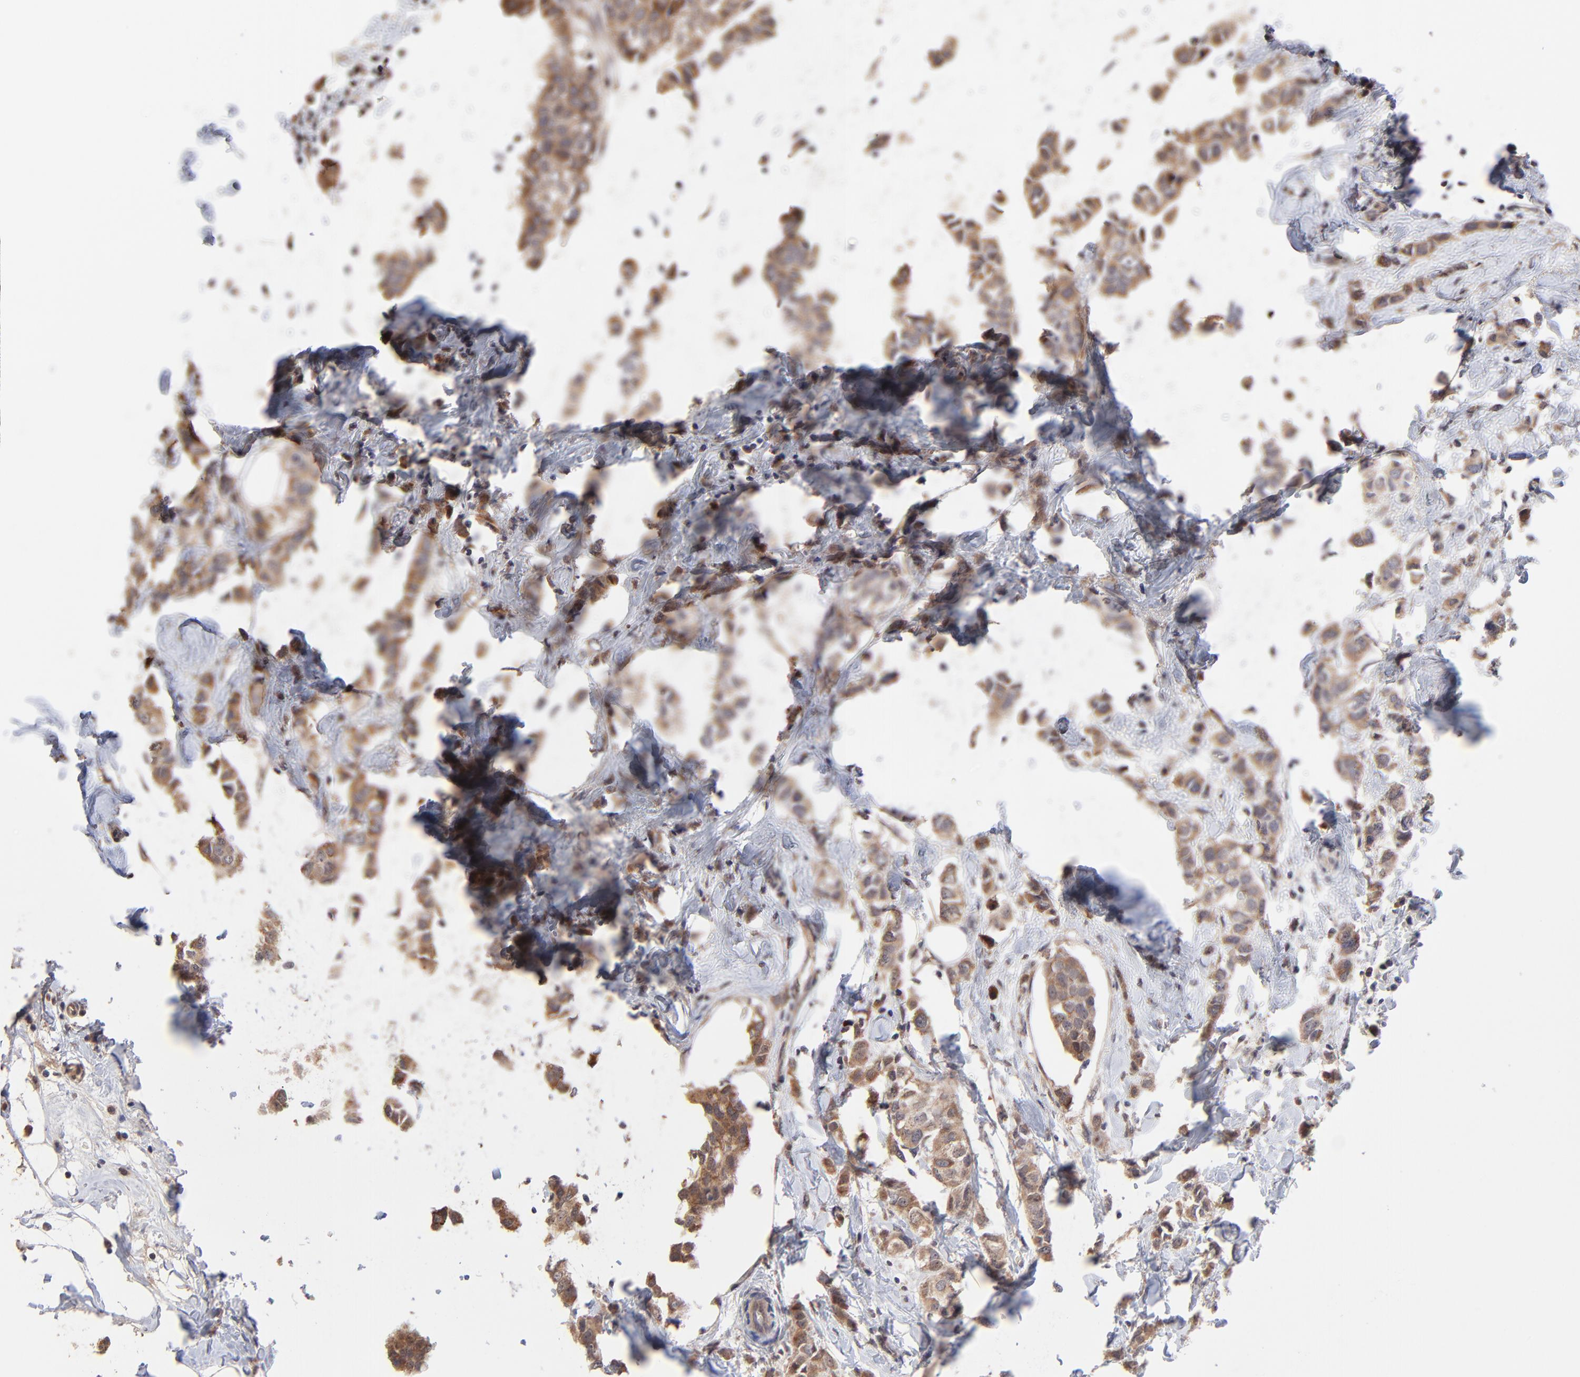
{"staining": {"intensity": "weak", "quantity": ">75%", "location": "cytoplasmic/membranous"}, "tissue": "breast cancer", "cell_type": "Tumor cells", "image_type": "cancer", "snomed": [{"axis": "morphology", "description": "Normal tissue, NOS"}, {"axis": "morphology", "description": "Duct carcinoma"}, {"axis": "topography", "description": "Breast"}], "caption": "The histopathology image exhibits immunohistochemical staining of breast cancer (infiltrating ductal carcinoma). There is weak cytoplasmic/membranous expression is identified in approximately >75% of tumor cells.", "gene": "CHL1", "patient": {"sex": "female", "age": 50}}